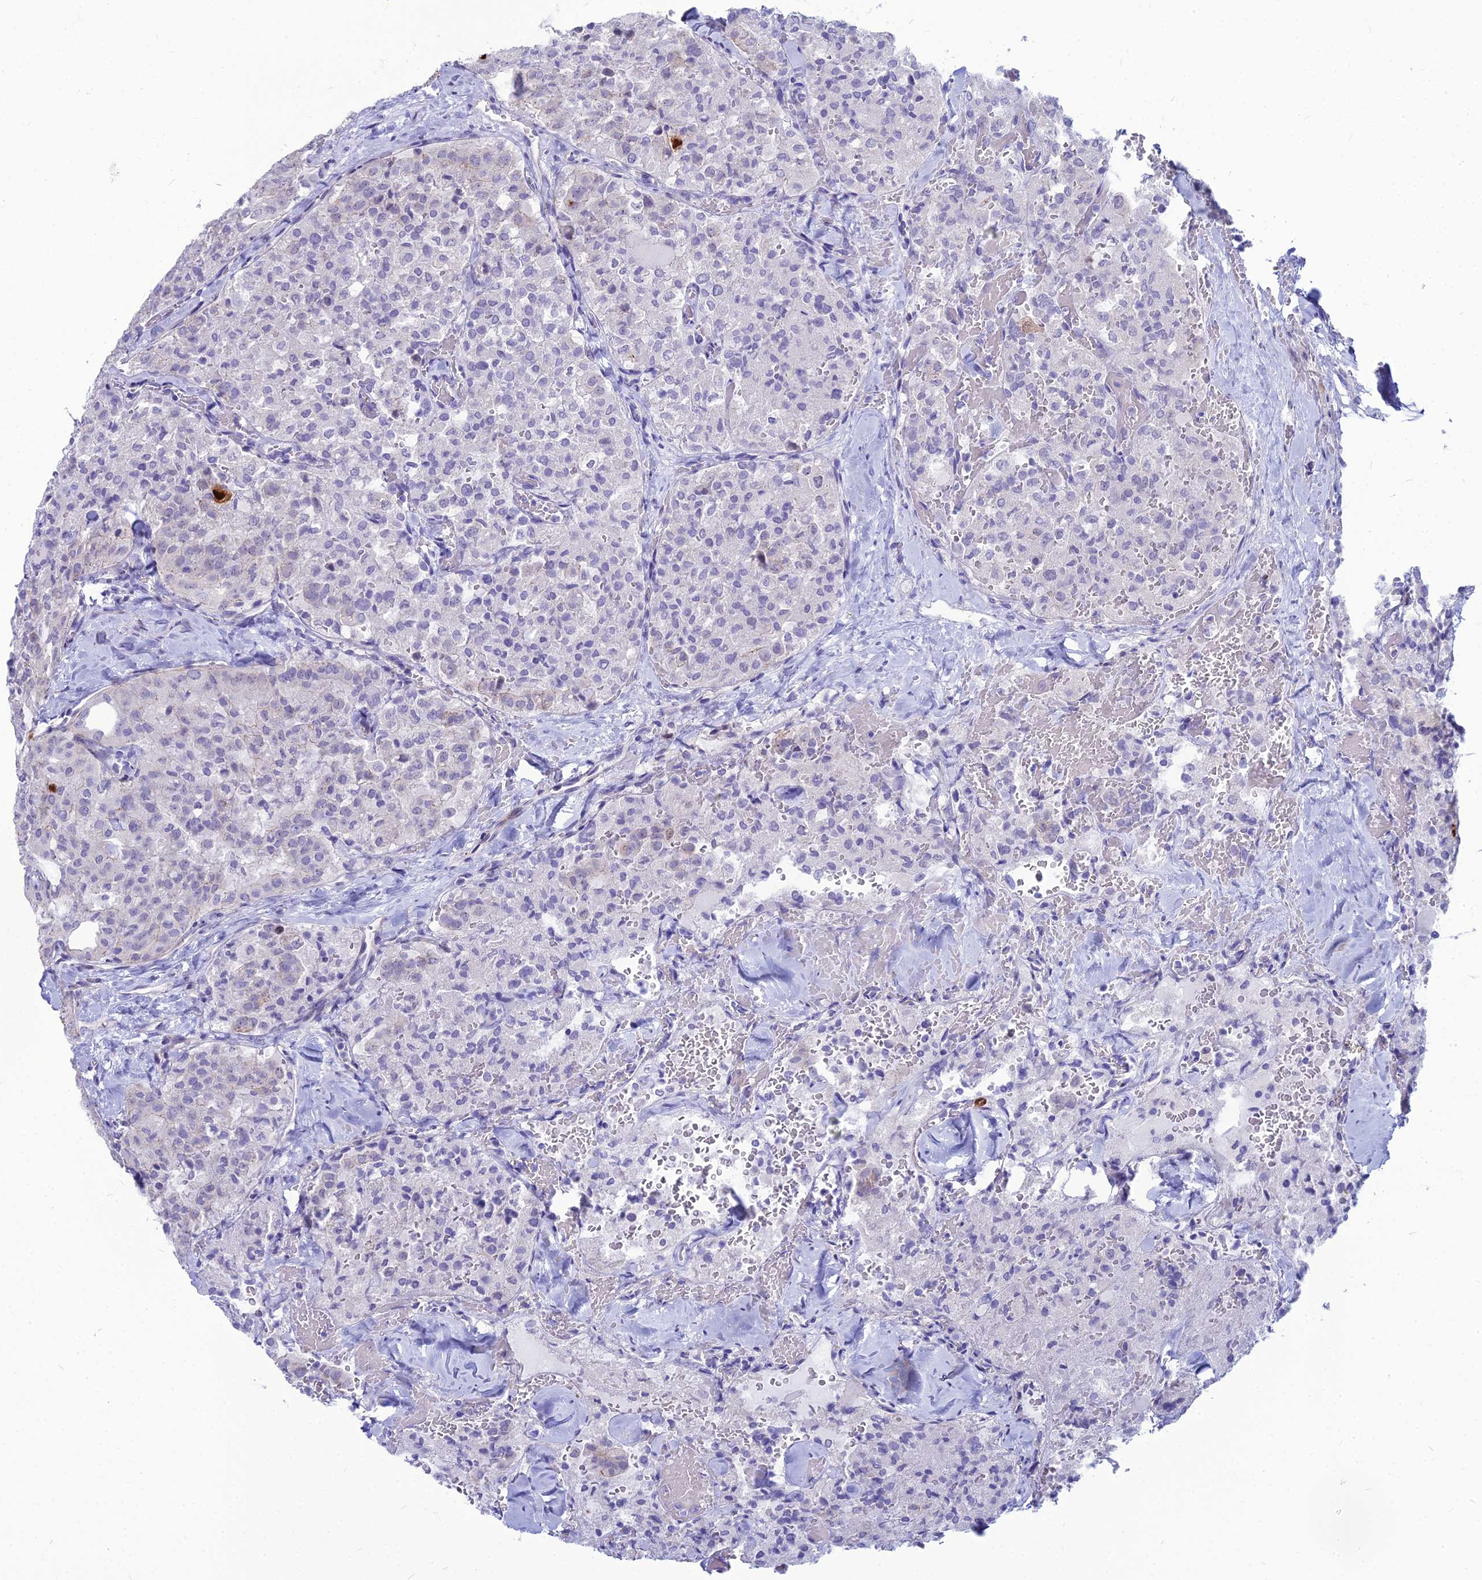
{"staining": {"intensity": "strong", "quantity": "<25%", "location": "nuclear"}, "tissue": "thyroid cancer", "cell_type": "Tumor cells", "image_type": "cancer", "snomed": [{"axis": "morphology", "description": "Follicular adenoma carcinoma, NOS"}, {"axis": "topography", "description": "Thyroid gland"}], "caption": "Follicular adenoma carcinoma (thyroid) stained with IHC exhibits strong nuclear staining in about <25% of tumor cells.", "gene": "NUSAP1", "patient": {"sex": "male", "age": 75}}